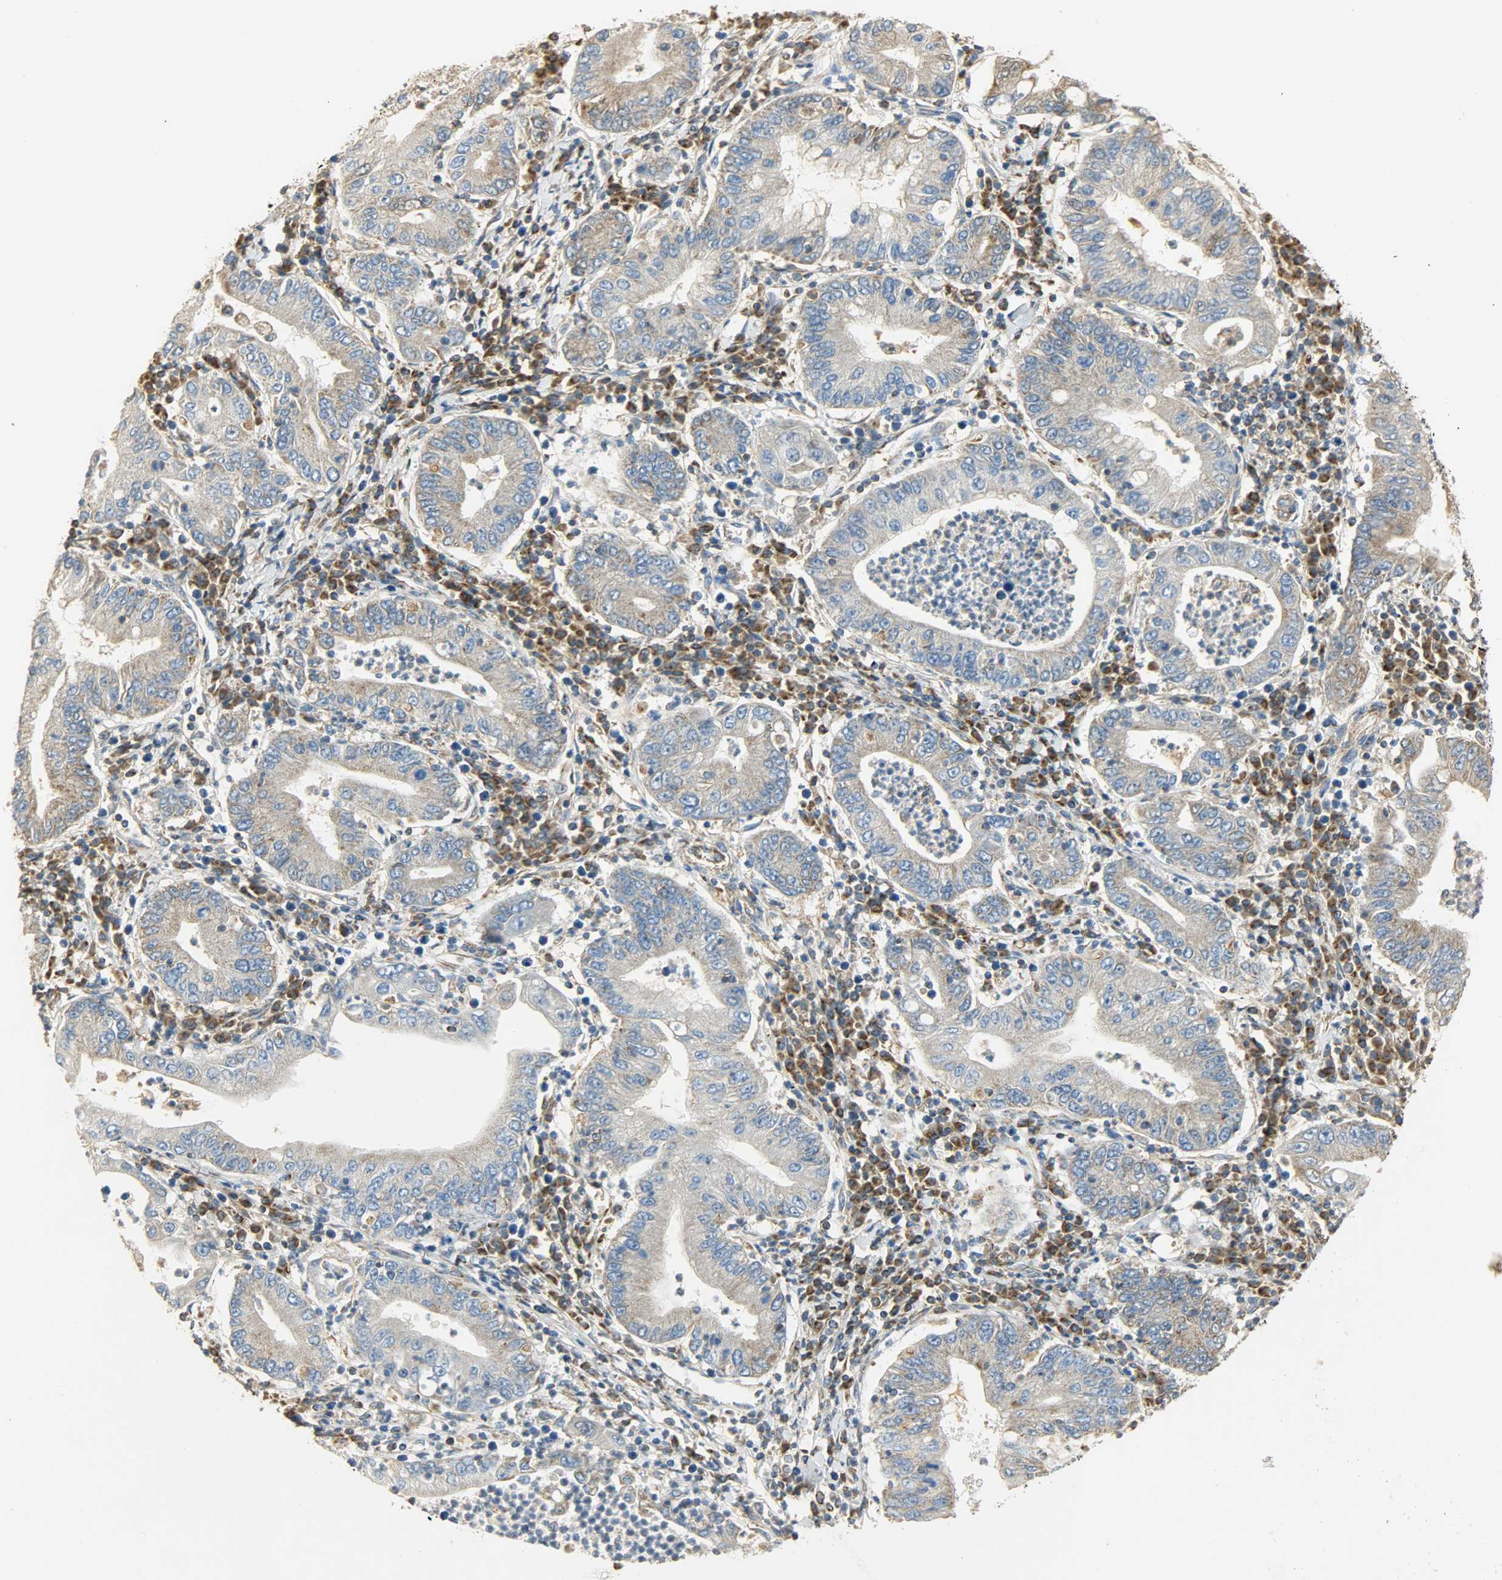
{"staining": {"intensity": "weak", "quantity": ">75%", "location": "cytoplasmic/membranous"}, "tissue": "stomach cancer", "cell_type": "Tumor cells", "image_type": "cancer", "snomed": [{"axis": "morphology", "description": "Normal tissue, NOS"}, {"axis": "morphology", "description": "Adenocarcinoma, NOS"}, {"axis": "topography", "description": "Esophagus"}, {"axis": "topography", "description": "Stomach, upper"}, {"axis": "topography", "description": "Peripheral nerve tissue"}], "caption": "Weak cytoplasmic/membranous expression is present in approximately >75% of tumor cells in stomach cancer (adenocarcinoma).", "gene": "NNT", "patient": {"sex": "male", "age": 62}}